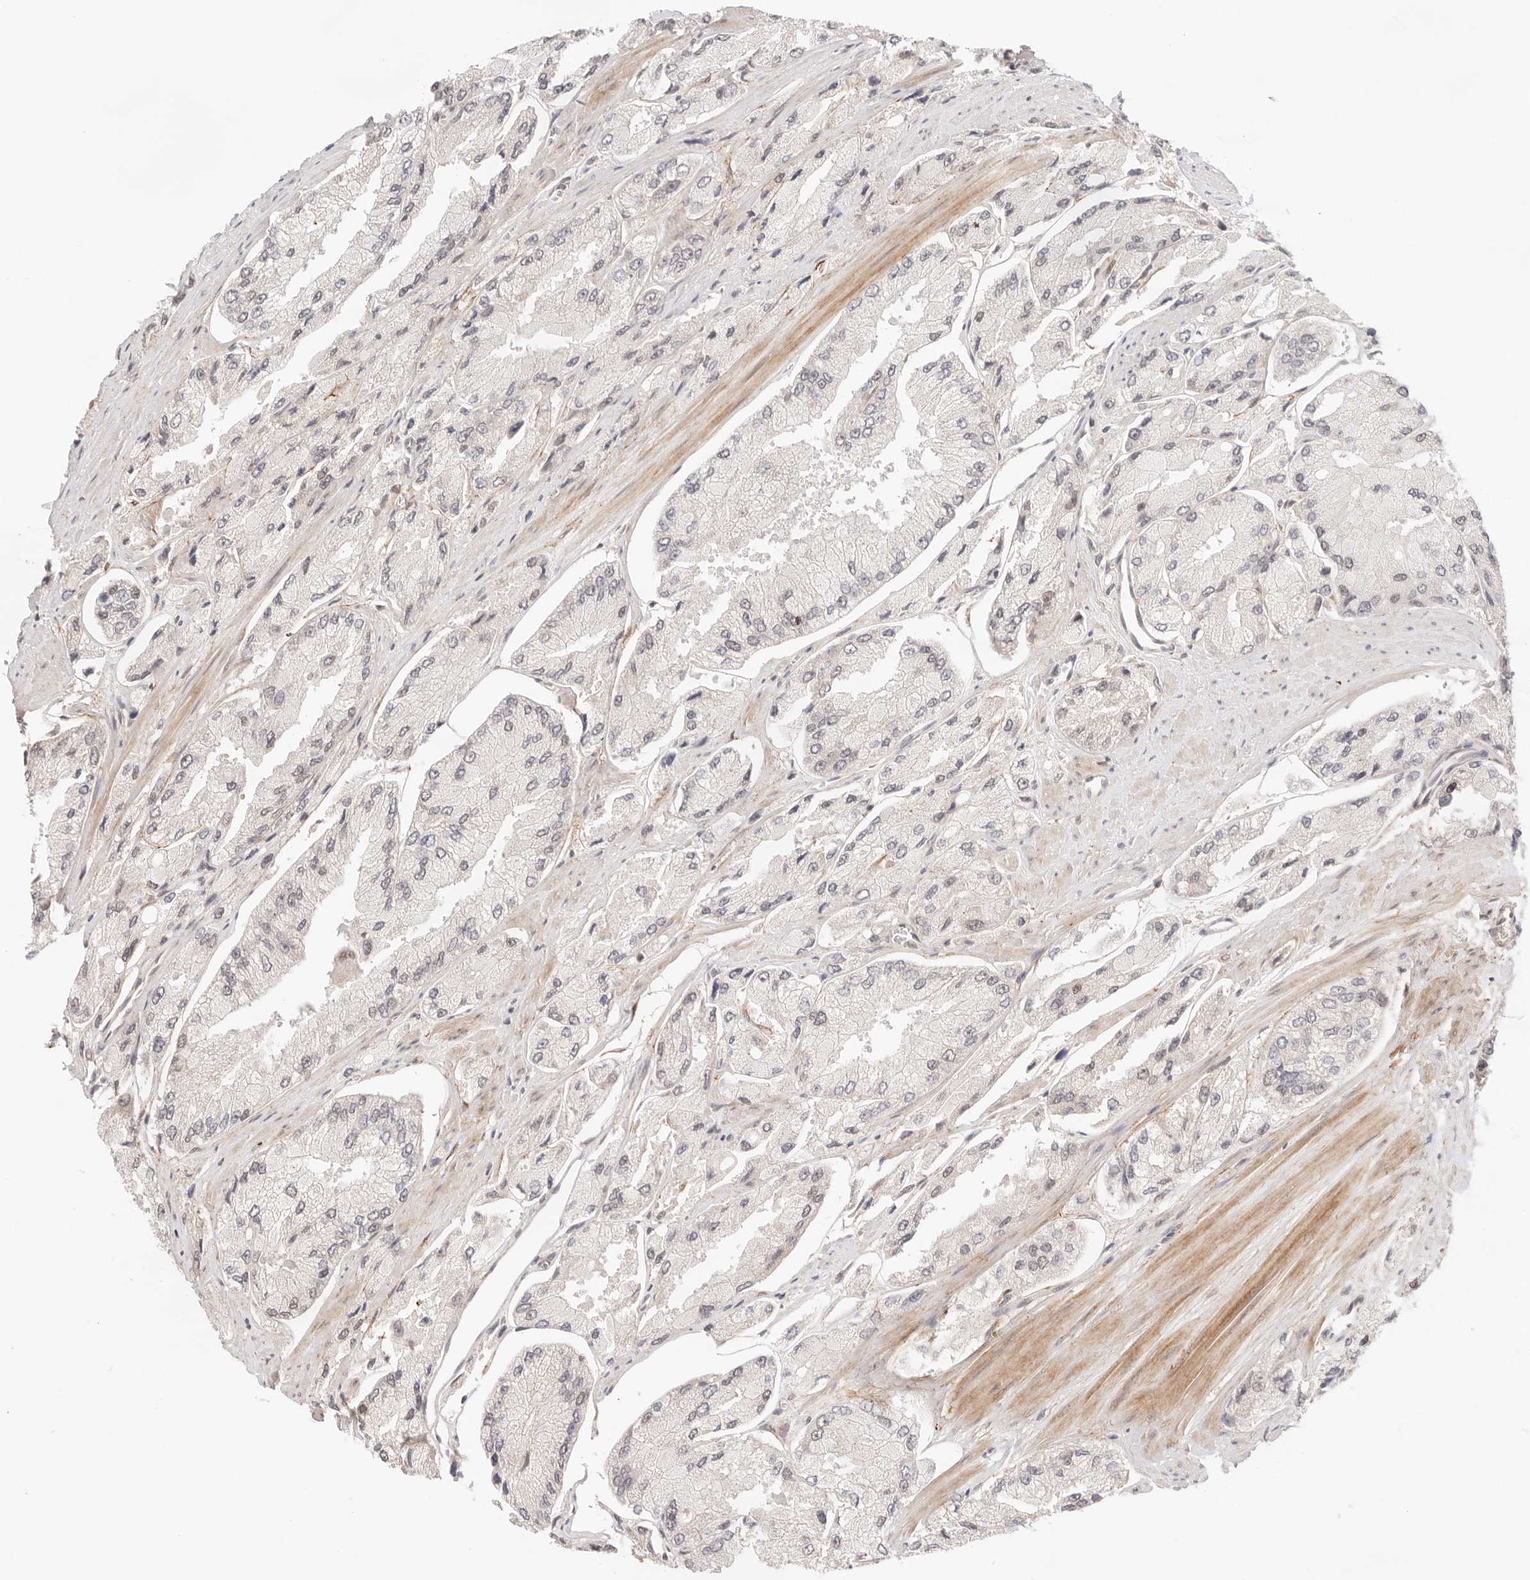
{"staining": {"intensity": "negative", "quantity": "none", "location": "none"}, "tissue": "prostate cancer", "cell_type": "Tumor cells", "image_type": "cancer", "snomed": [{"axis": "morphology", "description": "Adenocarcinoma, High grade"}, {"axis": "topography", "description": "Prostate"}], "caption": "DAB immunohistochemical staining of adenocarcinoma (high-grade) (prostate) demonstrates no significant positivity in tumor cells. (IHC, brightfield microscopy, high magnification).", "gene": "GTF2E2", "patient": {"sex": "male", "age": 58}}